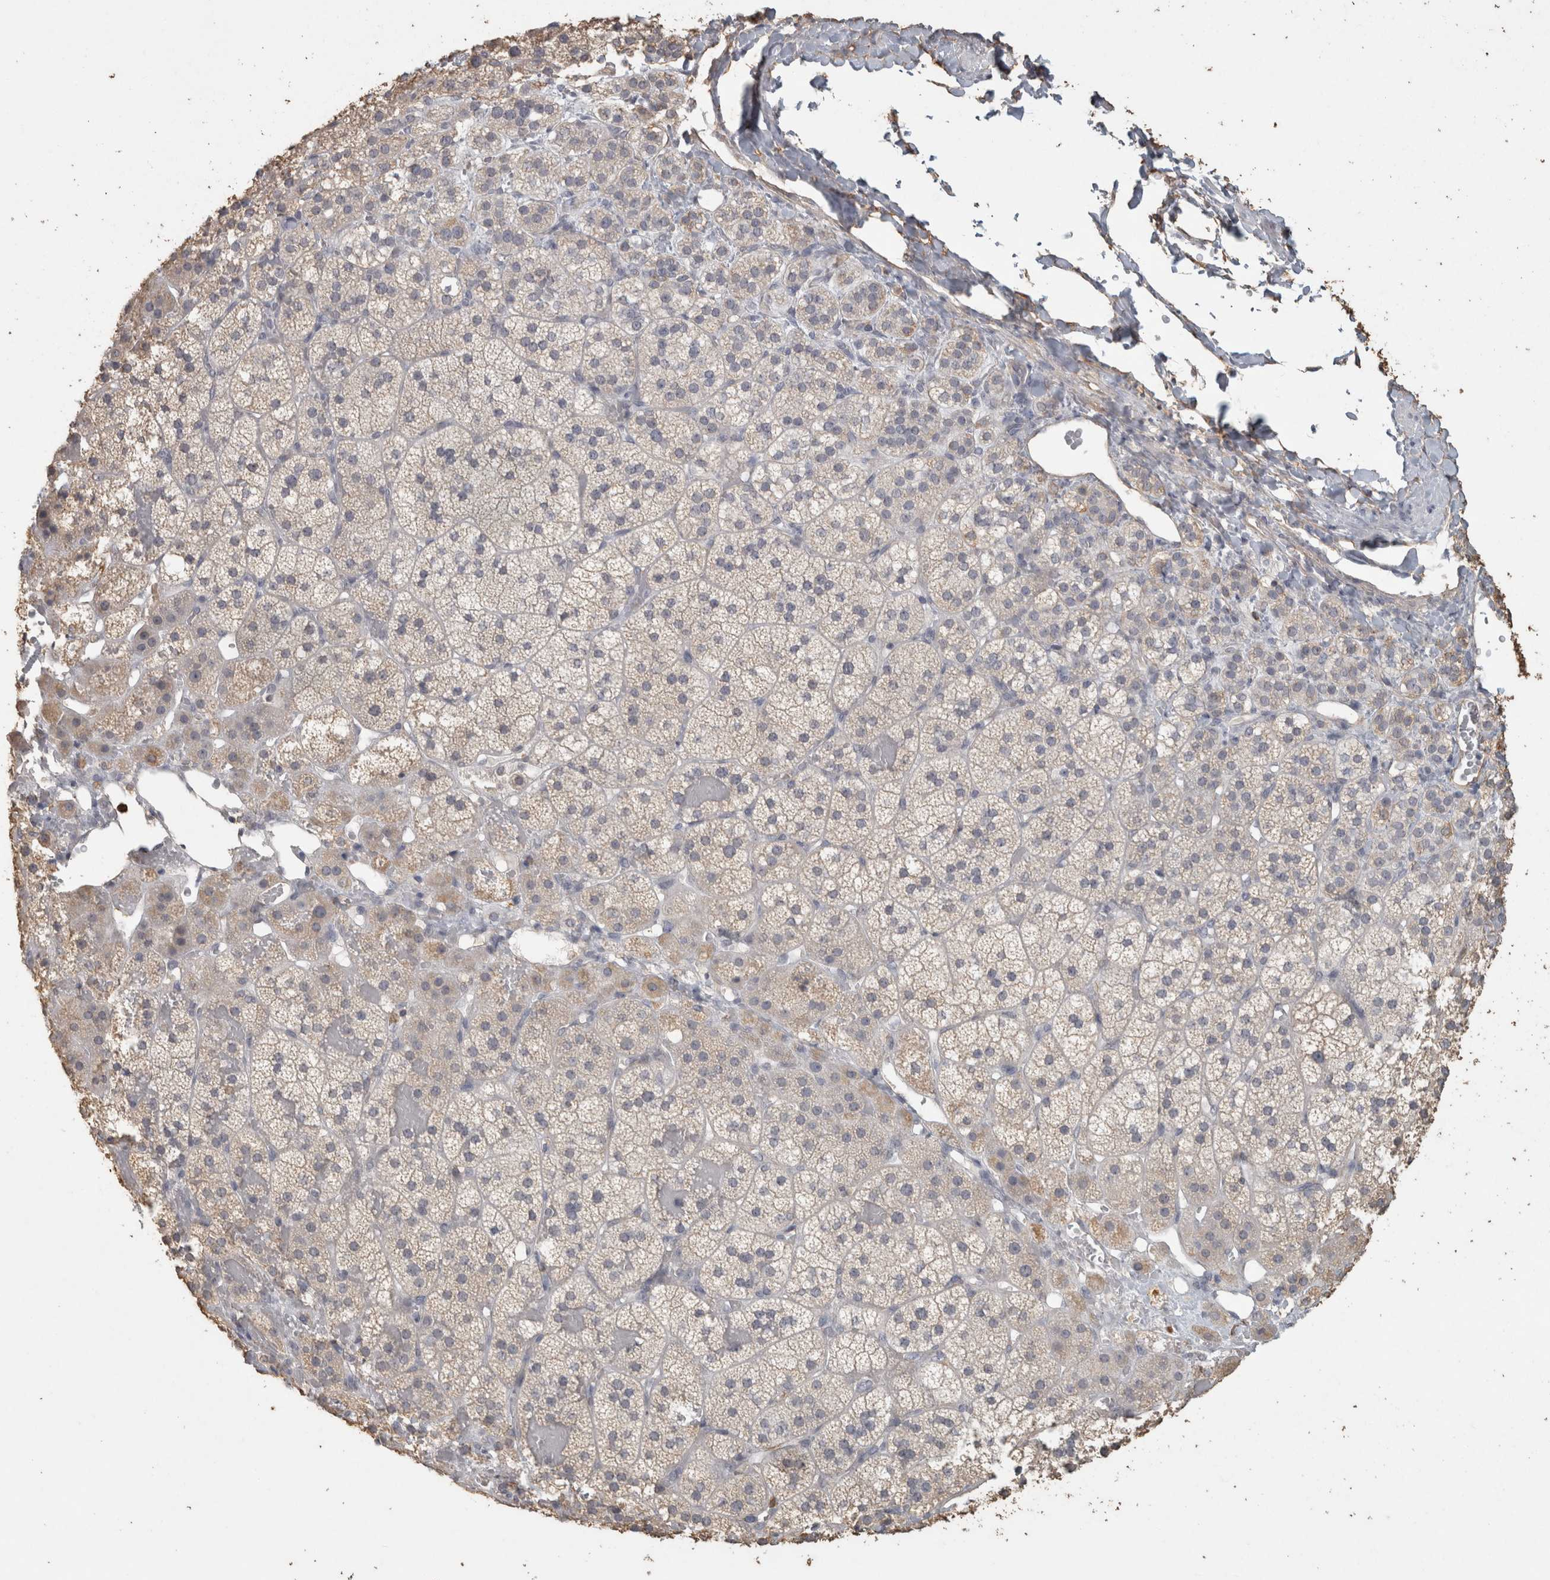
{"staining": {"intensity": "weak", "quantity": "<25%", "location": "cytoplasmic/membranous"}, "tissue": "adrenal gland", "cell_type": "Glandular cells", "image_type": "normal", "snomed": [{"axis": "morphology", "description": "Normal tissue, NOS"}, {"axis": "topography", "description": "Adrenal gland"}], "caption": "DAB (3,3'-diaminobenzidine) immunohistochemical staining of unremarkable adrenal gland exhibits no significant expression in glandular cells. The staining was performed using DAB (3,3'-diaminobenzidine) to visualize the protein expression in brown, while the nuclei were stained in blue with hematoxylin (Magnification: 20x).", "gene": "REPS2", "patient": {"sex": "female", "age": 44}}